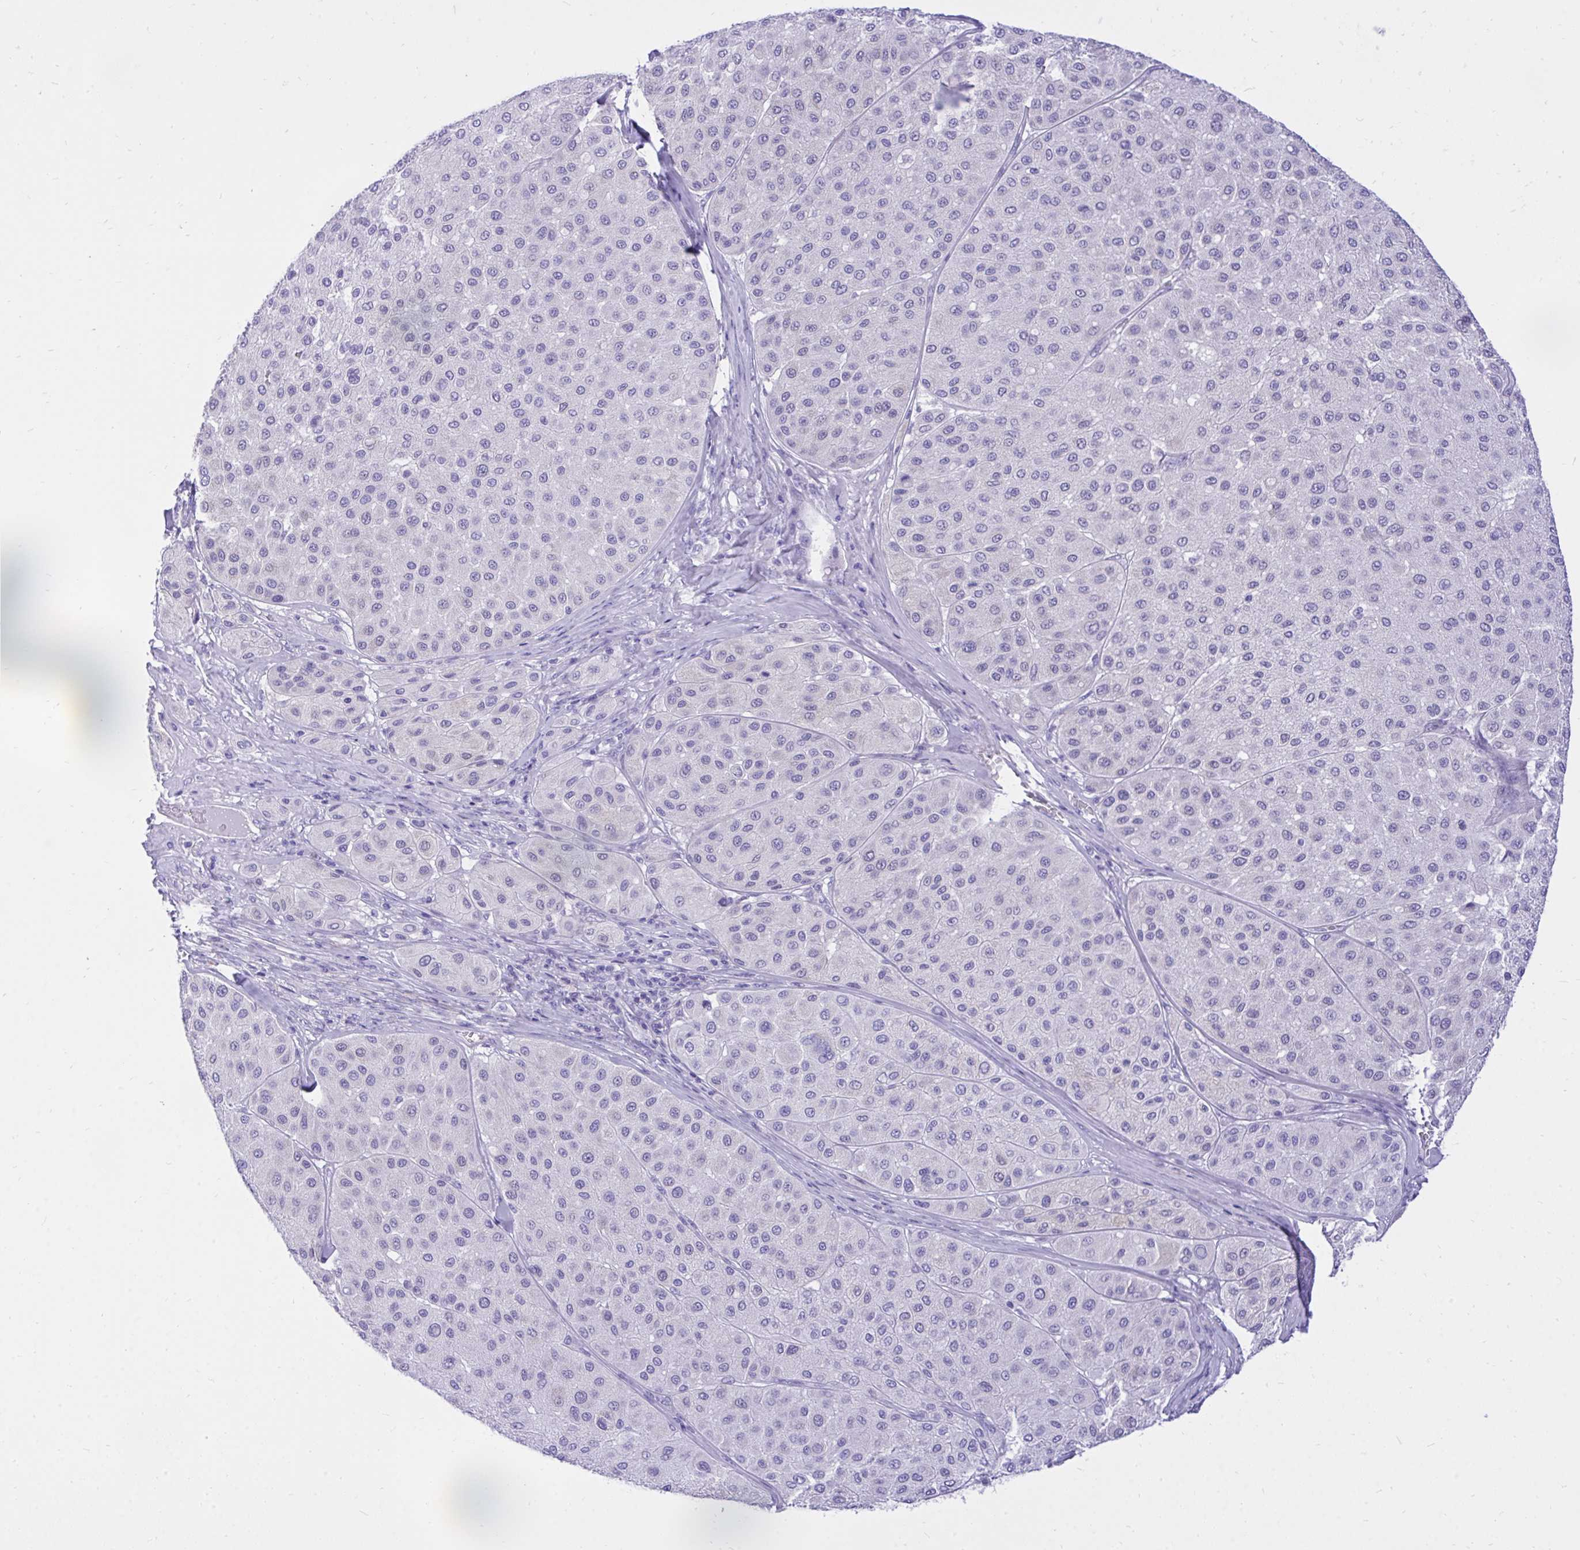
{"staining": {"intensity": "negative", "quantity": "none", "location": "none"}, "tissue": "melanoma", "cell_type": "Tumor cells", "image_type": "cancer", "snomed": [{"axis": "morphology", "description": "Malignant melanoma, Metastatic site"}, {"axis": "topography", "description": "Smooth muscle"}], "caption": "Tumor cells show no significant protein staining in melanoma. (Stains: DAB immunohistochemistry (IHC) with hematoxylin counter stain, Microscopy: brightfield microscopy at high magnification).", "gene": "MON1A", "patient": {"sex": "male", "age": 41}}